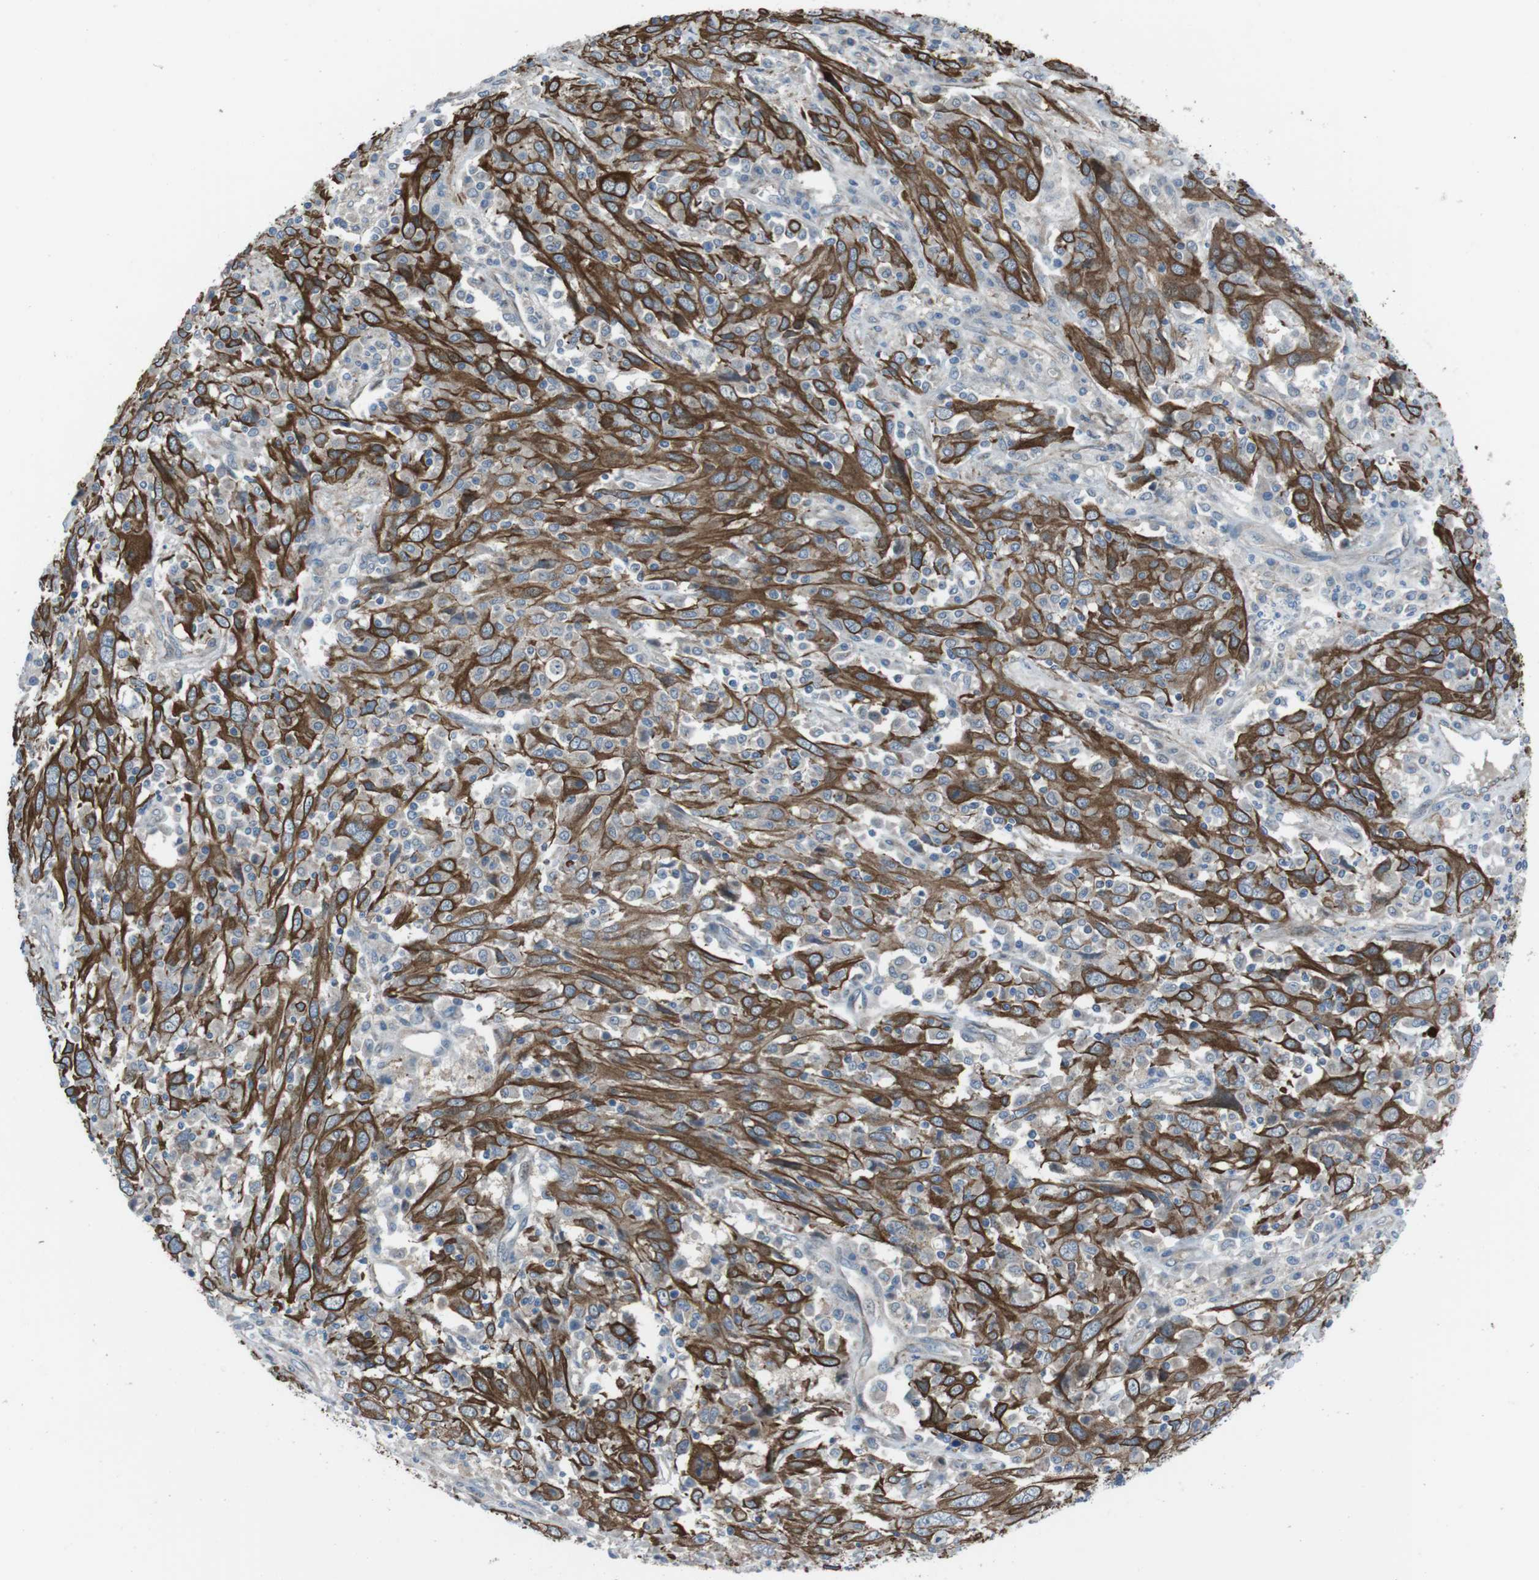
{"staining": {"intensity": "moderate", "quantity": ">75%", "location": "cytoplasmic/membranous"}, "tissue": "cervical cancer", "cell_type": "Tumor cells", "image_type": "cancer", "snomed": [{"axis": "morphology", "description": "Squamous cell carcinoma, NOS"}, {"axis": "topography", "description": "Cervix"}], "caption": "Protein staining displays moderate cytoplasmic/membranous expression in about >75% of tumor cells in cervical cancer (squamous cell carcinoma). The protein of interest is stained brown, and the nuclei are stained in blue (DAB (3,3'-diaminobenzidine) IHC with brightfield microscopy, high magnification).", "gene": "FAM174B", "patient": {"sex": "female", "age": 46}}